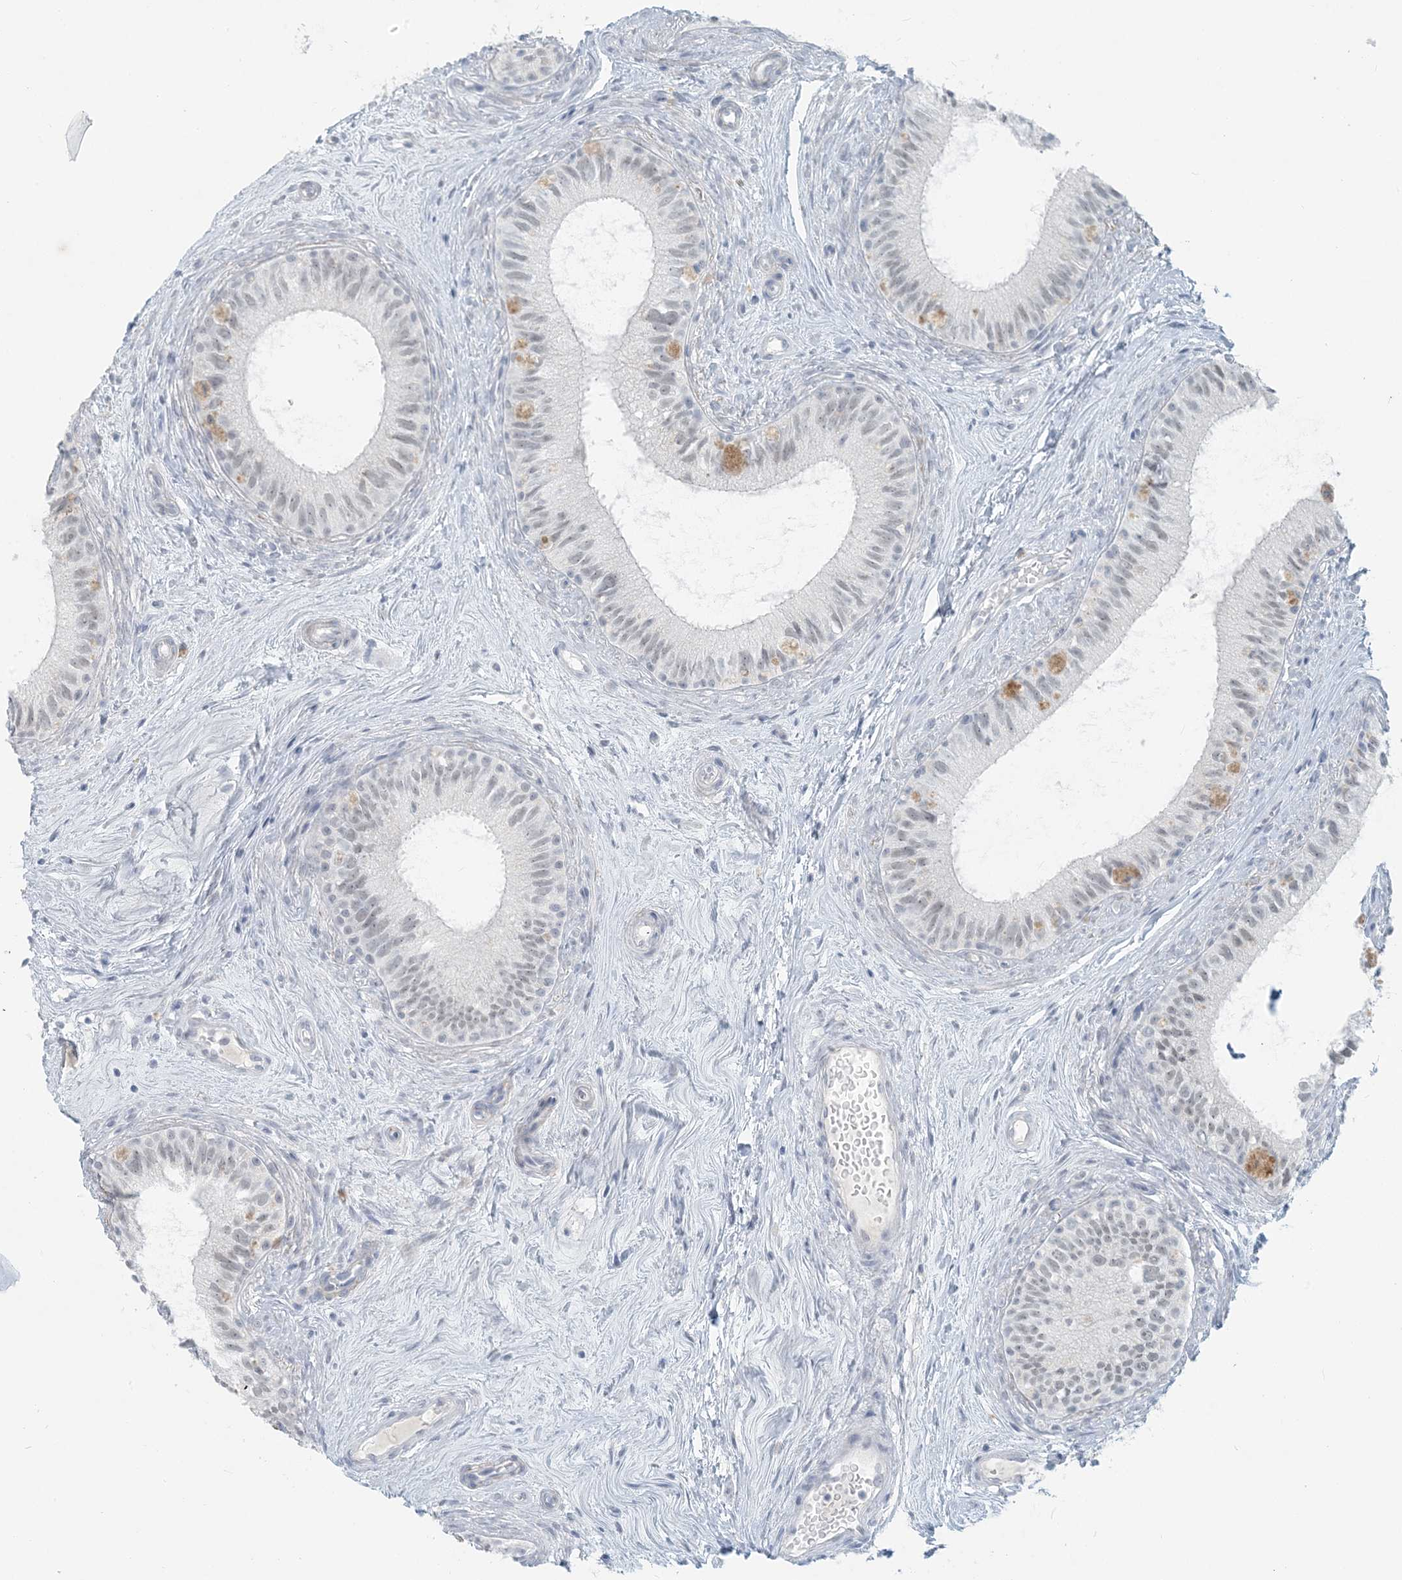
{"staining": {"intensity": "negative", "quantity": "none", "location": "none"}, "tissue": "epididymis", "cell_type": "Glandular cells", "image_type": "normal", "snomed": [{"axis": "morphology", "description": "Normal tissue, NOS"}, {"axis": "topography", "description": "Epididymis"}], "caption": "Glandular cells are negative for brown protein staining in unremarkable epididymis. (DAB (3,3'-diaminobenzidine) immunohistochemistry, high magnification).", "gene": "SCML1", "patient": {"sex": "male", "age": 71}}